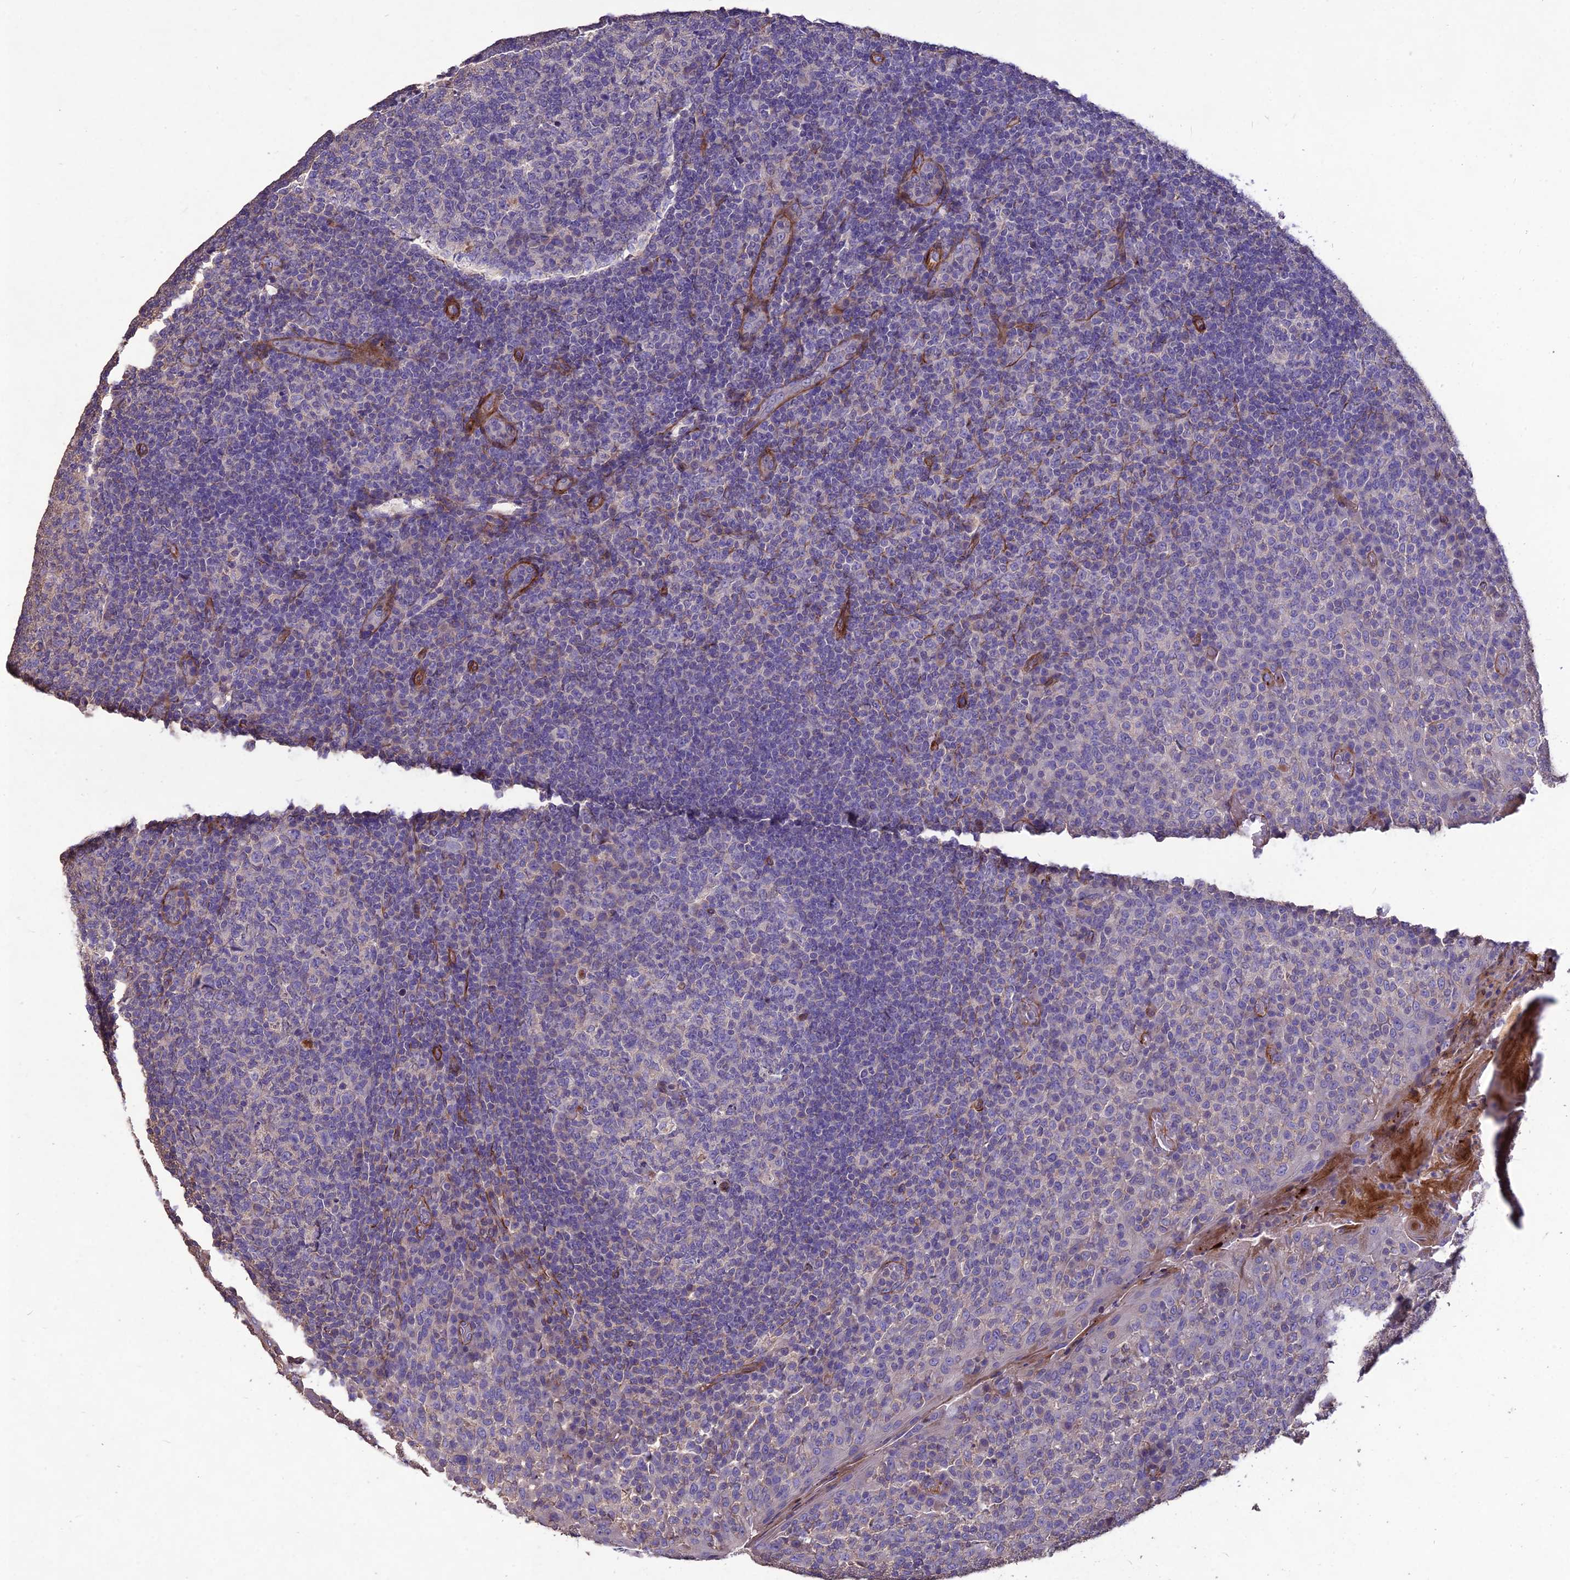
{"staining": {"intensity": "negative", "quantity": "none", "location": "none"}, "tissue": "tonsil", "cell_type": "Germinal center cells", "image_type": "normal", "snomed": [{"axis": "morphology", "description": "Normal tissue, NOS"}, {"axis": "topography", "description": "Tonsil"}], "caption": "An IHC photomicrograph of unremarkable tonsil is shown. There is no staining in germinal center cells of tonsil. (Brightfield microscopy of DAB (3,3'-diaminobenzidine) IHC at high magnification).", "gene": "CLUH", "patient": {"sex": "female", "age": 19}}